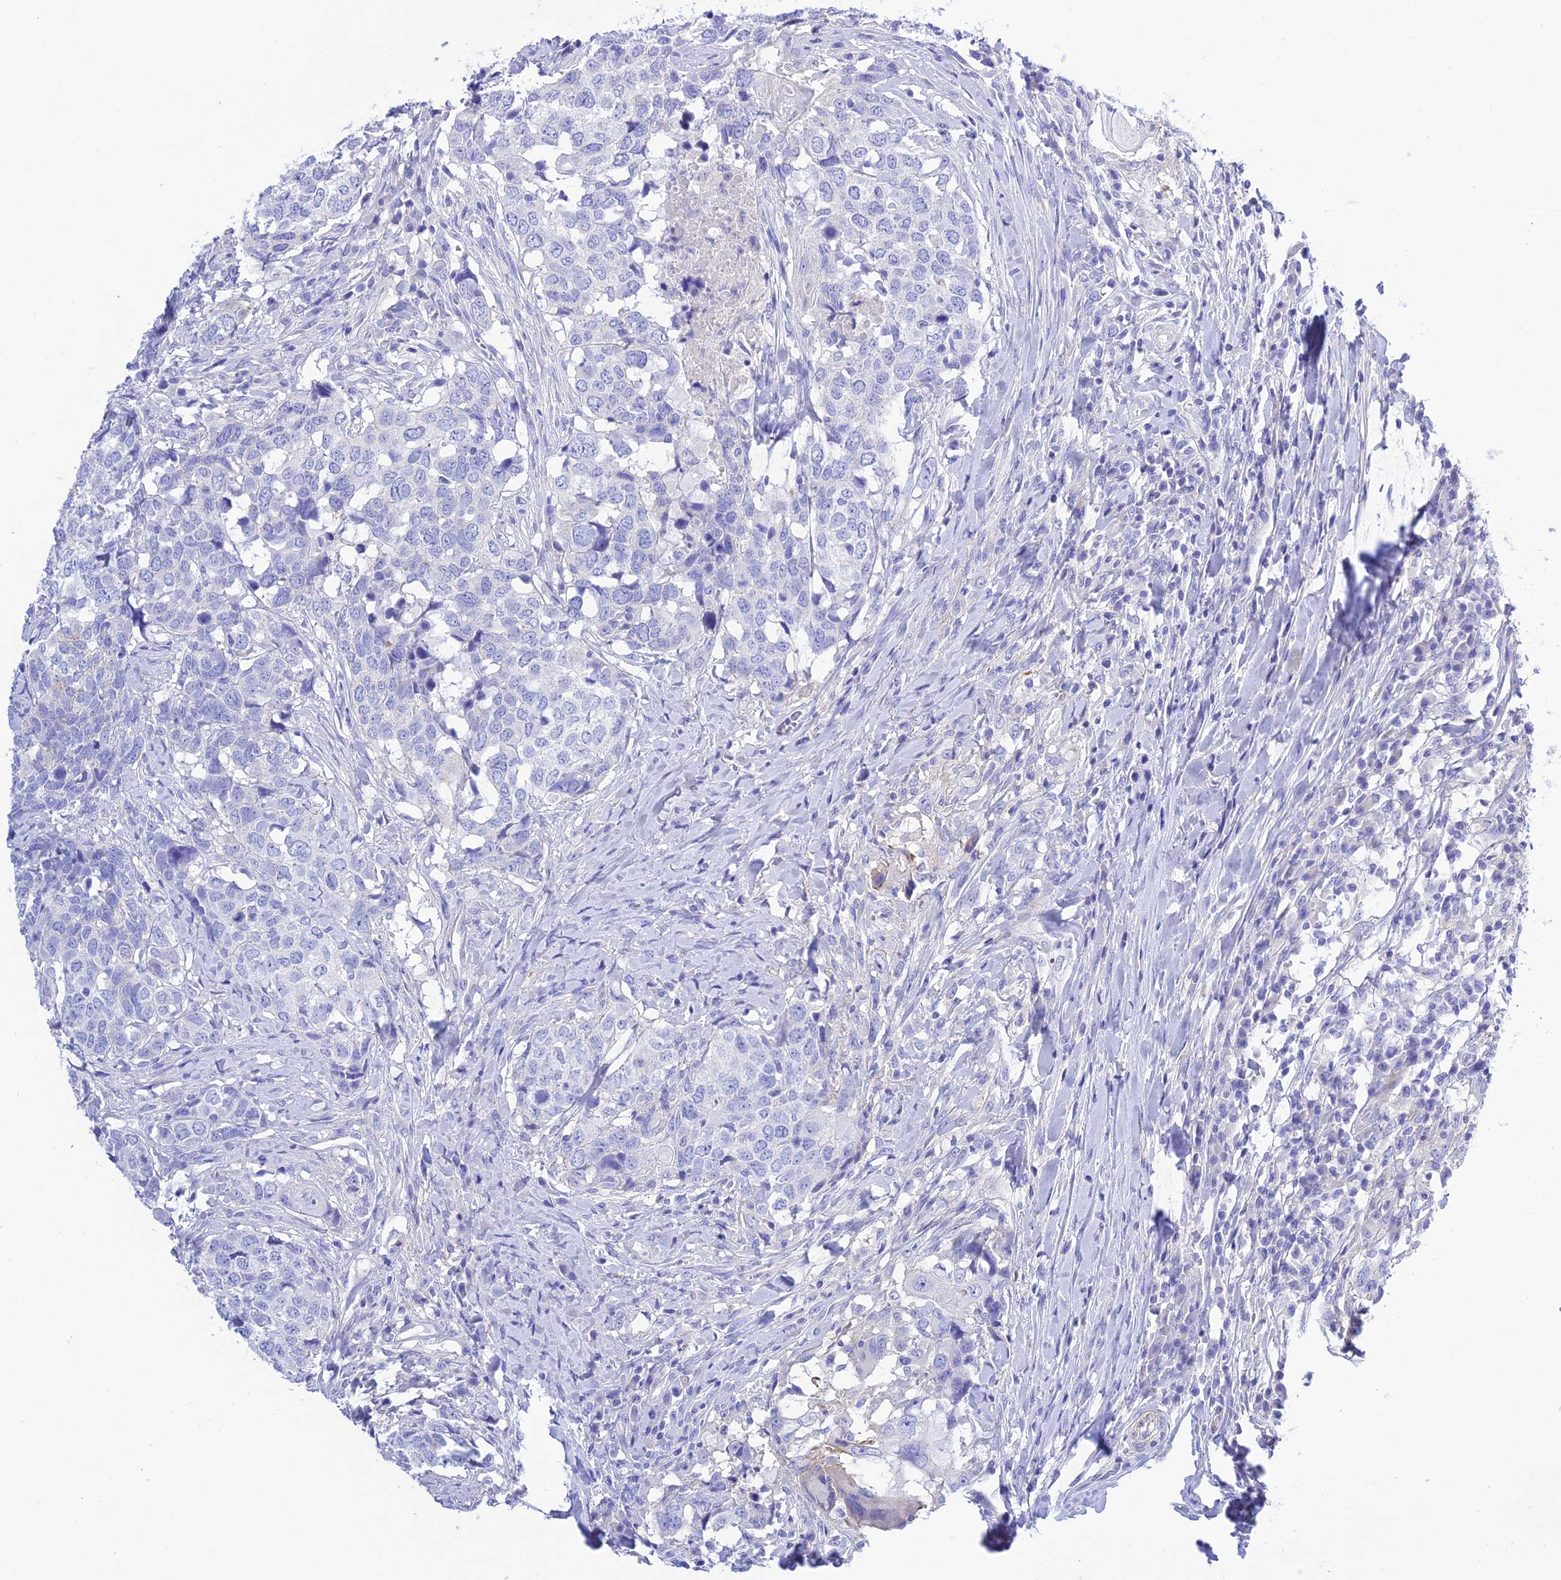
{"staining": {"intensity": "negative", "quantity": "none", "location": "none"}, "tissue": "head and neck cancer", "cell_type": "Tumor cells", "image_type": "cancer", "snomed": [{"axis": "morphology", "description": "Squamous cell carcinoma, NOS"}, {"axis": "topography", "description": "Head-Neck"}], "caption": "Head and neck cancer was stained to show a protein in brown. There is no significant staining in tumor cells.", "gene": "FRA10AC1", "patient": {"sex": "male", "age": 66}}